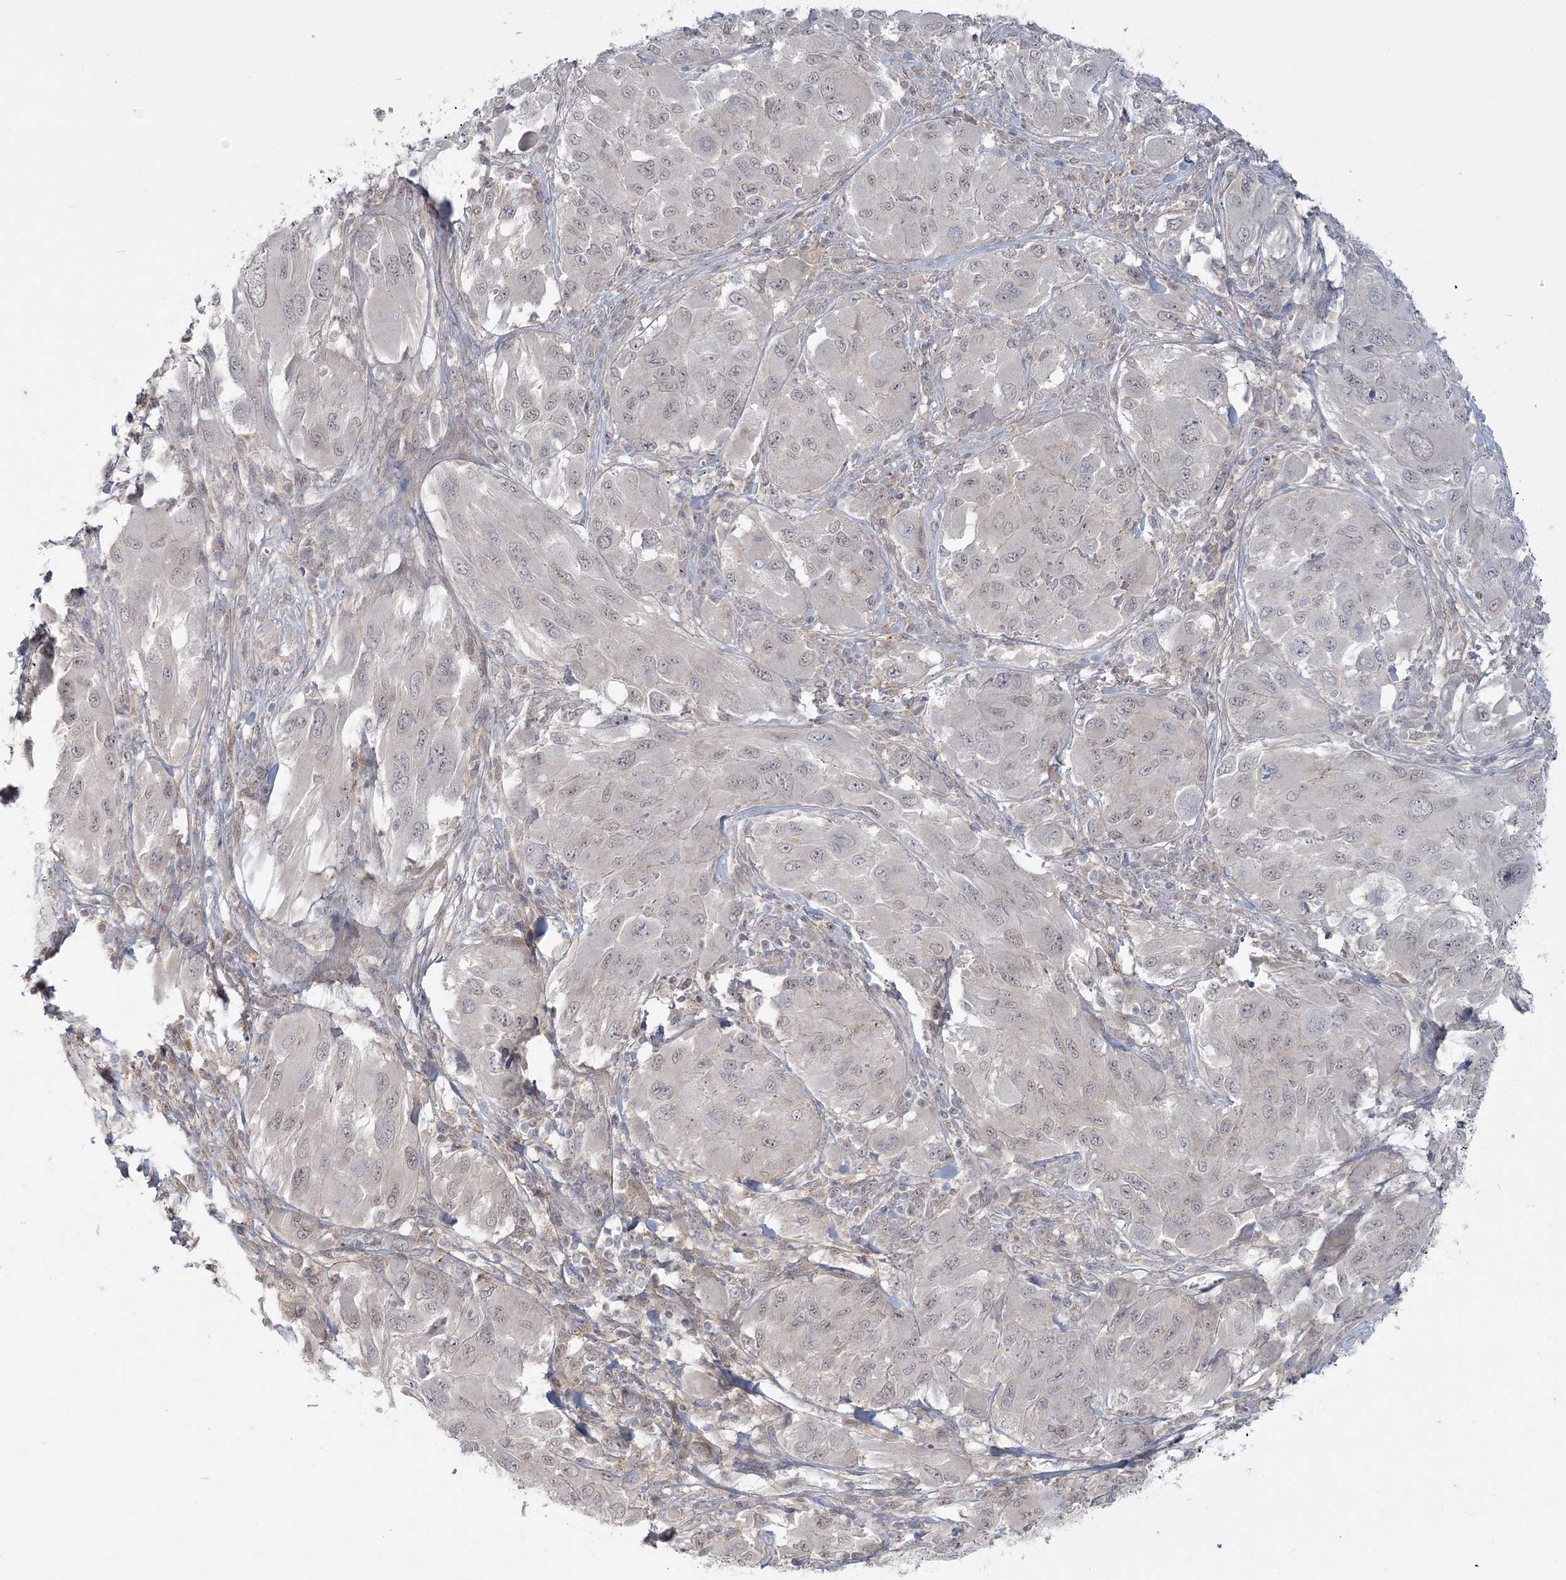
{"staining": {"intensity": "weak", "quantity": "<25%", "location": "nuclear"}, "tissue": "melanoma", "cell_type": "Tumor cells", "image_type": "cancer", "snomed": [{"axis": "morphology", "description": "Malignant melanoma, NOS"}, {"axis": "topography", "description": "Skin"}], "caption": "Tumor cells are negative for brown protein staining in malignant melanoma.", "gene": "ANKS1A", "patient": {"sex": "female", "age": 91}}